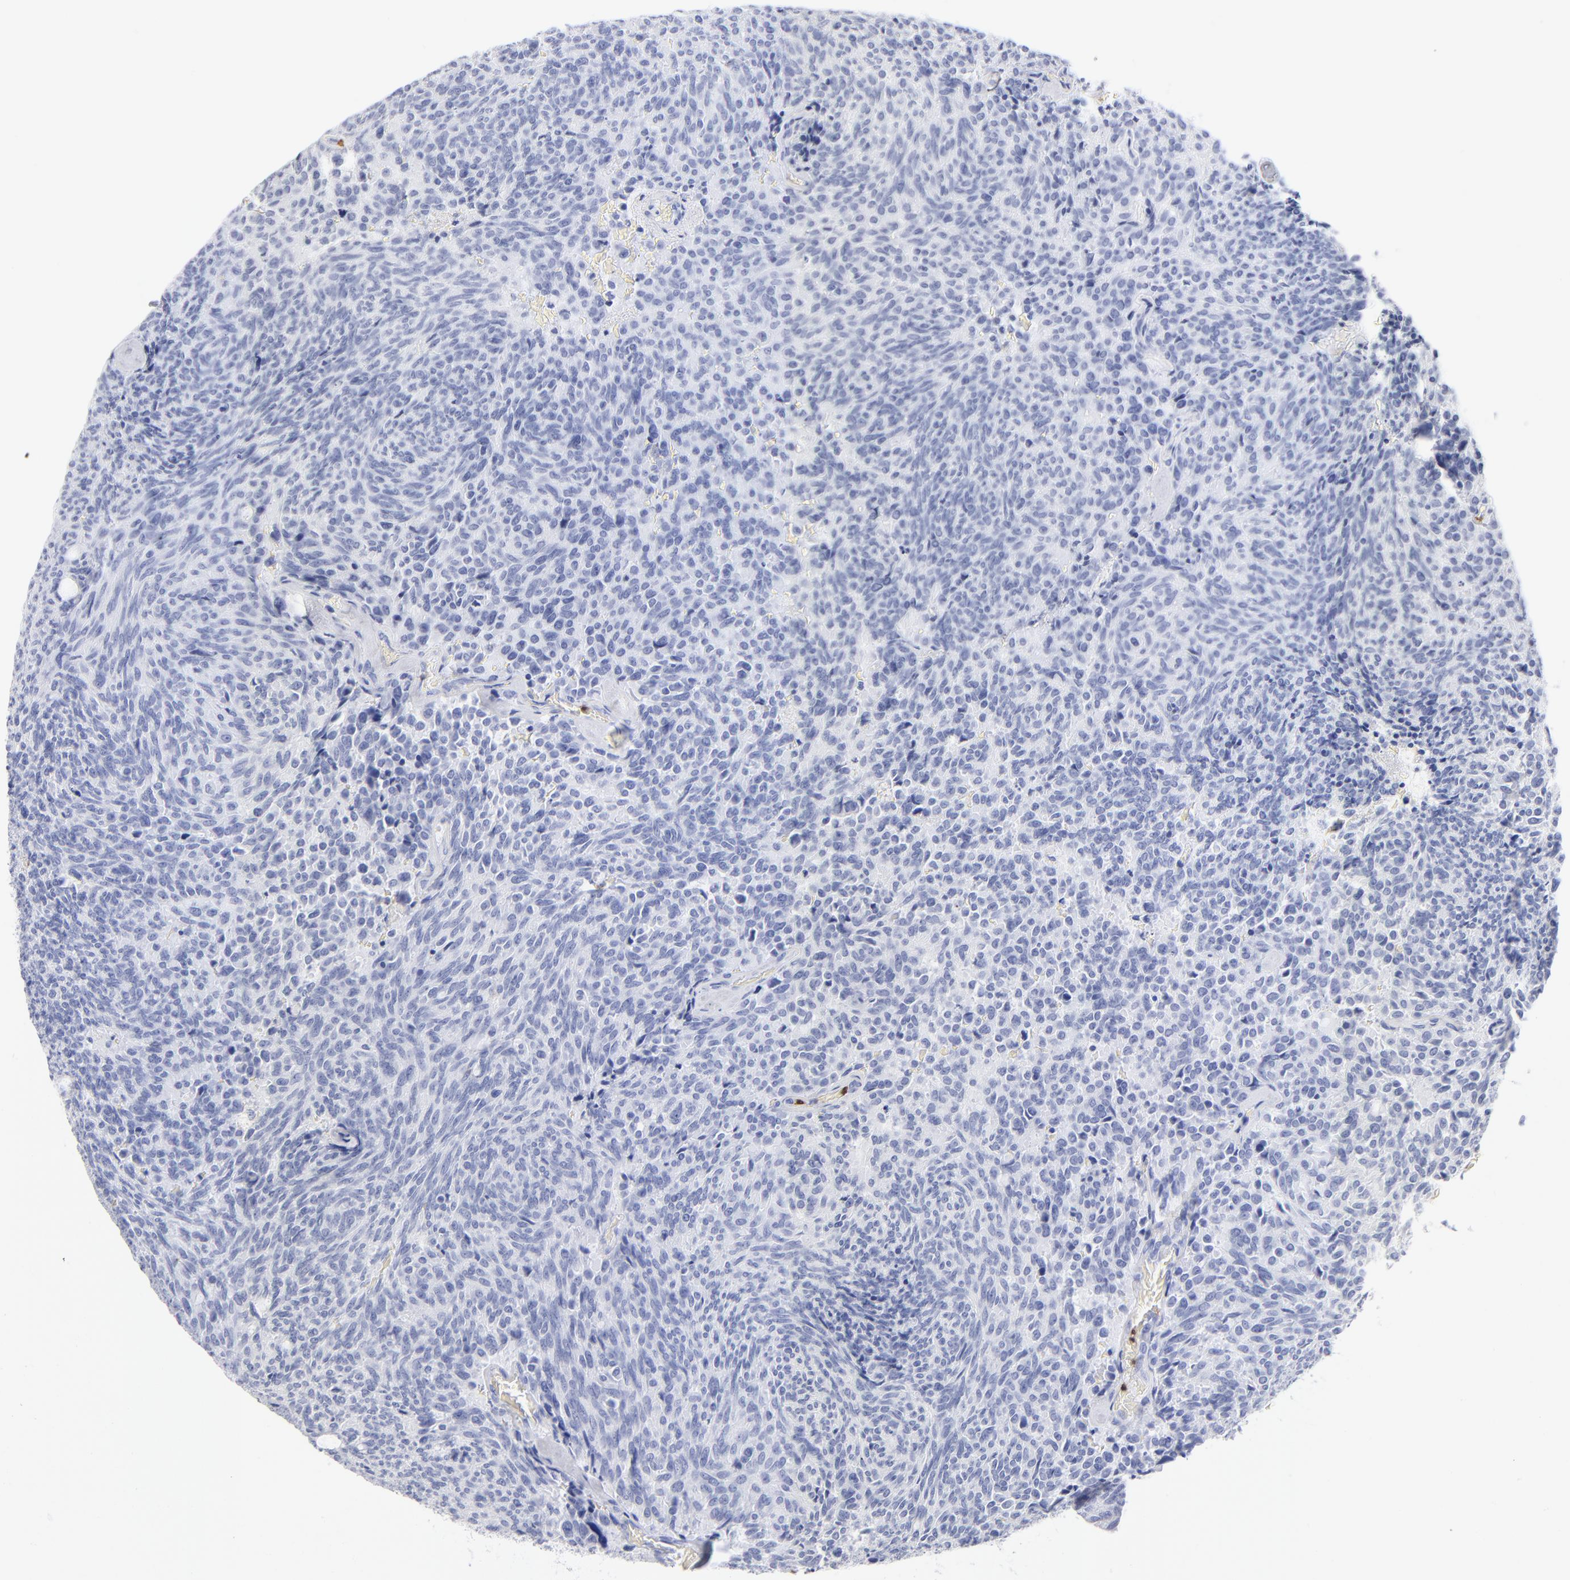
{"staining": {"intensity": "negative", "quantity": "none", "location": "none"}, "tissue": "carcinoid", "cell_type": "Tumor cells", "image_type": "cancer", "snomed": [{"axis": "morphology", "description": "Carcinoid, malignant, NOS"}, {"axis": "topography", "description": "Pancreas"}], "caption": "The immunohistochemistry (IHC) image has no significant staining in tumor cells of carcinoid tissue.", "gene": "ARG1", "patient": {"sex": "female", "age": 54}}